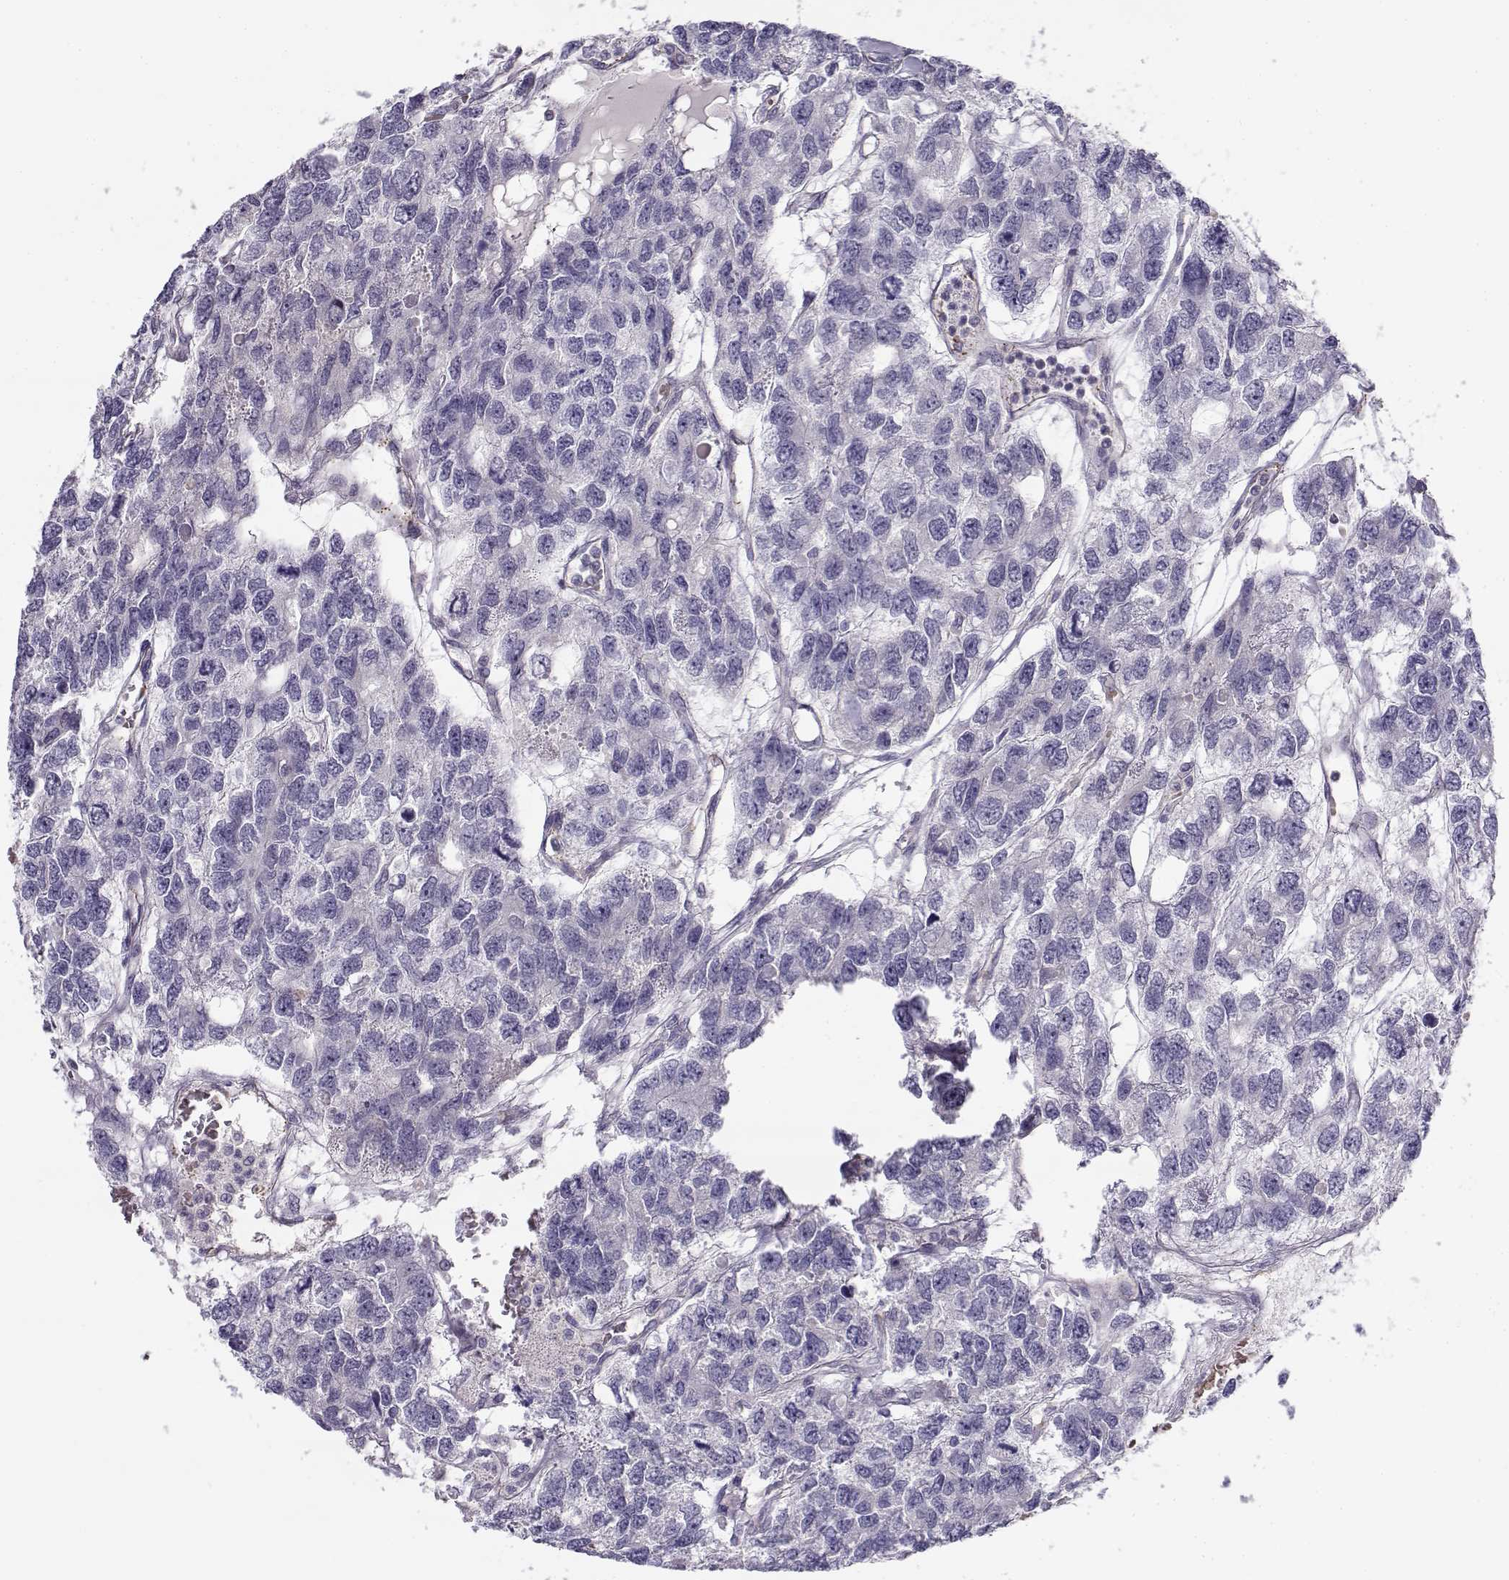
{"staining": {"intensity": "negative", "quantity": "none", "location": "none"}, "tissue": "testis cancer", "cell_type": "Tumor cells", "image_type": "cancer", "snomed": [{"axis": "morphology", "description": "Seminoma, NOS"}, {"axis": "topography", "description": "Testis"}], "caption": "The histopathology image shows no staining of tumor cells in seminoma (testis).", "gene": "MYO1A", "patient": {"sex": "male", "age": 52}}